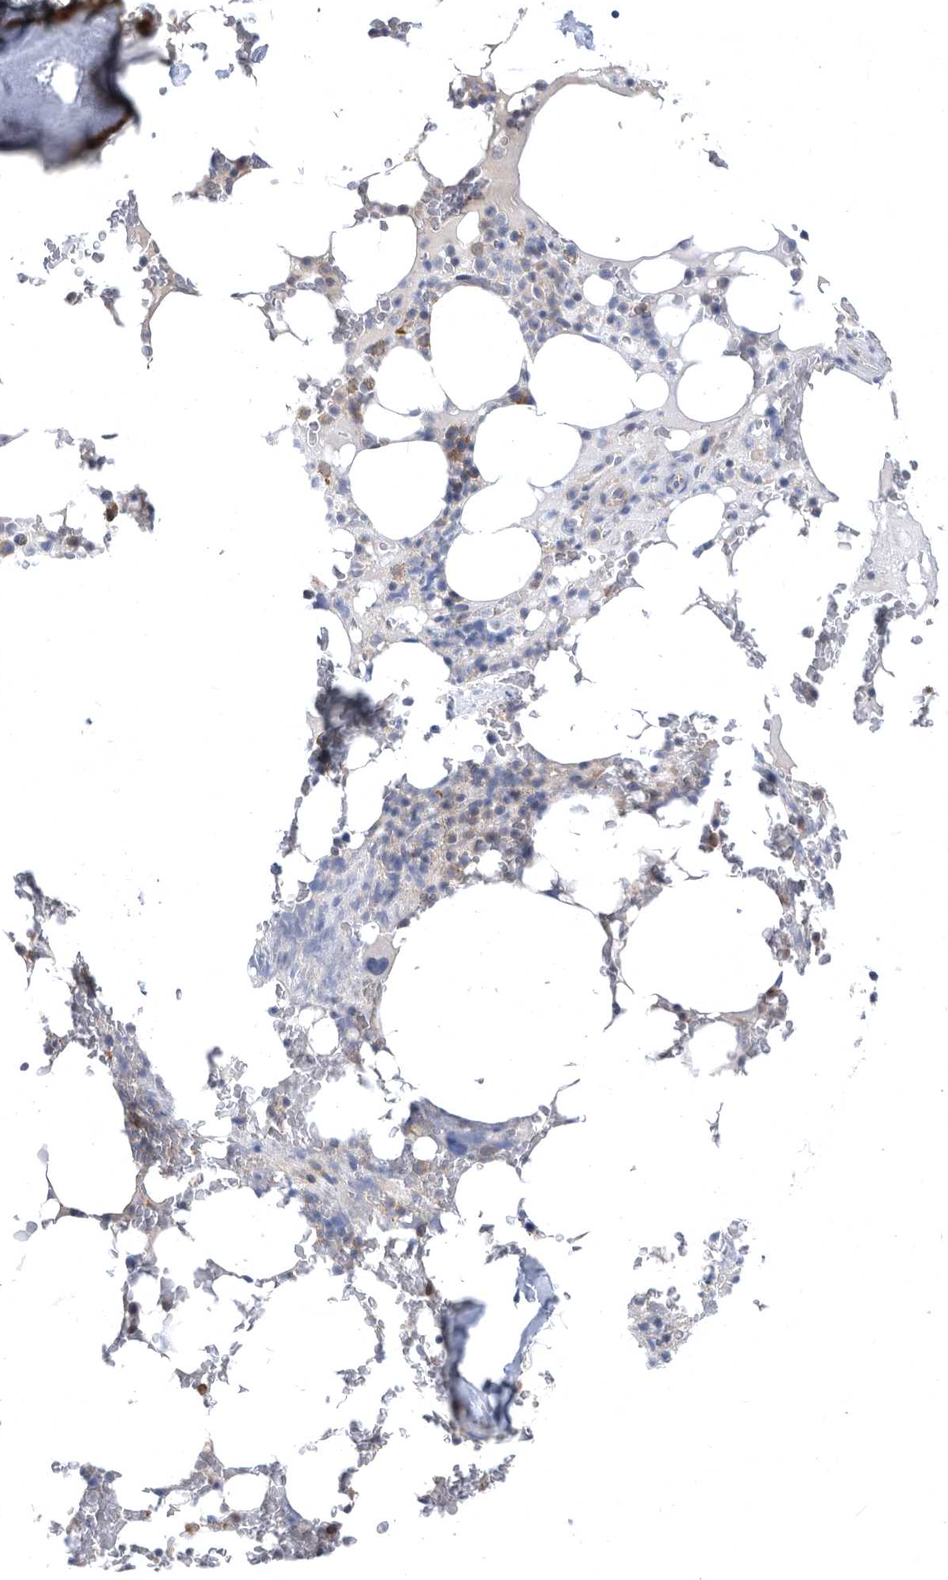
{"staining": {"intensity": "weak", "quantity": "<25%", "location": "cytoplasmic/membranous"}, "tissue": "bone marrow", "cell_type": "Hematopoietic cells", "image_type": "normal", "snomed": [{"axis": "morphology", "description": "Normal tissue, NOS"}, {"axis": "topography", "description": "Bone marrow"}], "caption": "The immunohistochemistry histopathology image has no significant positivity in hematopoietic cells of bone marrow. (DAB immunohistochemistry, high magnification).", "gene": "CCT4", "patient": {"sex": "male", "age": 58}}